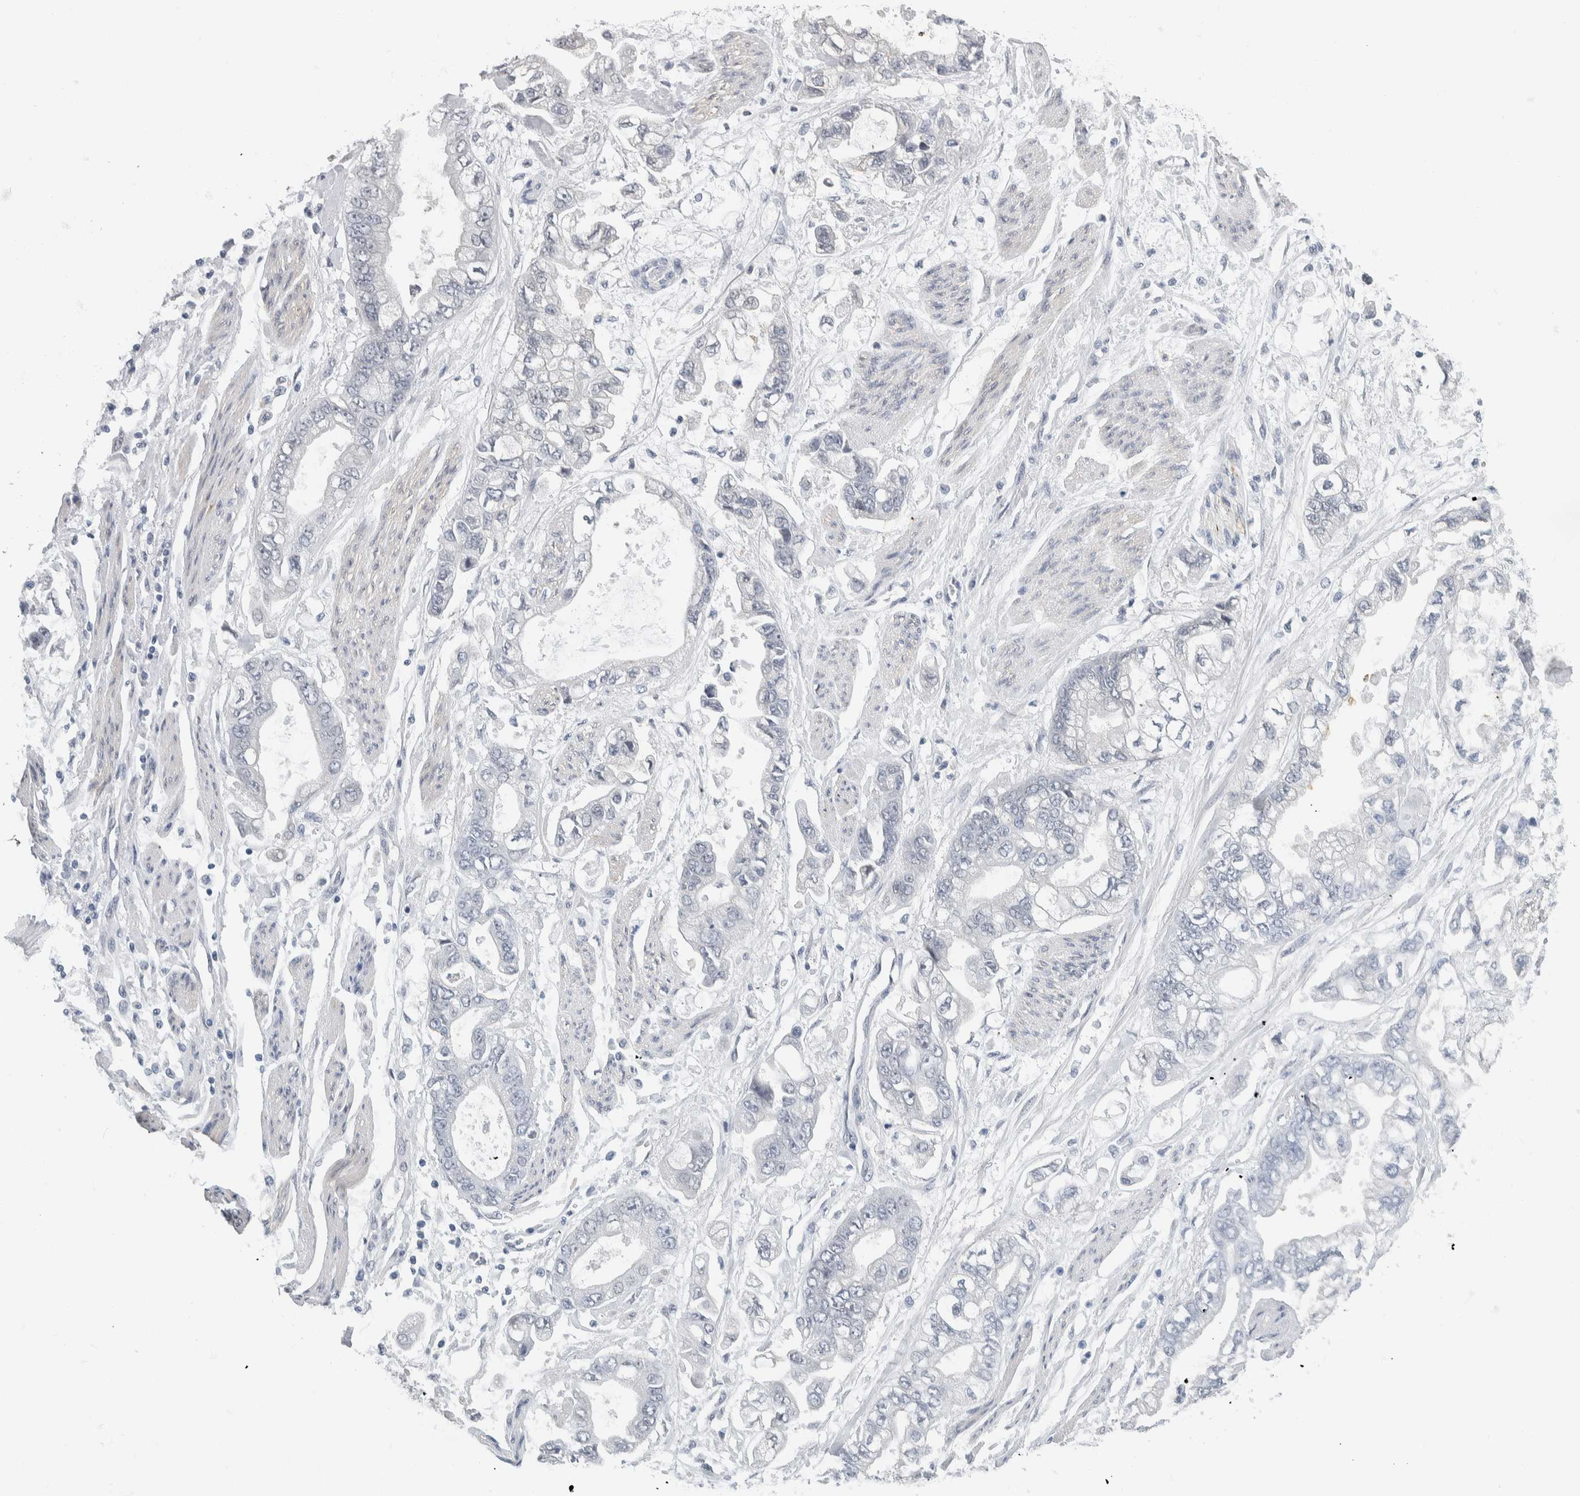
{"staining": {"intensity": "negative", "quantity": "none", "location": "none"}, "tissue": "stomach cancer", "cell_type": "Tumor cells", "image_type": "cancer", "snomed": [{"axis": "morphology", "description": "Normal tissue, NOS"}, {"axis": "morphology", "description": "Adenocarcinoma, NOS"}, {"axis": "topography", "description": "Stomach"}], "caption": "Immunohistochemical staining of stomach cancer shows no significant expression in tumor cells. The staining was performed using DAB to visualize the protein expression in brown, while the nuclei were stained in blue with hematoxylin (Magnification: 20x).", "gene": "NEFM", "patient": {"sex": "male", "age": 62}}